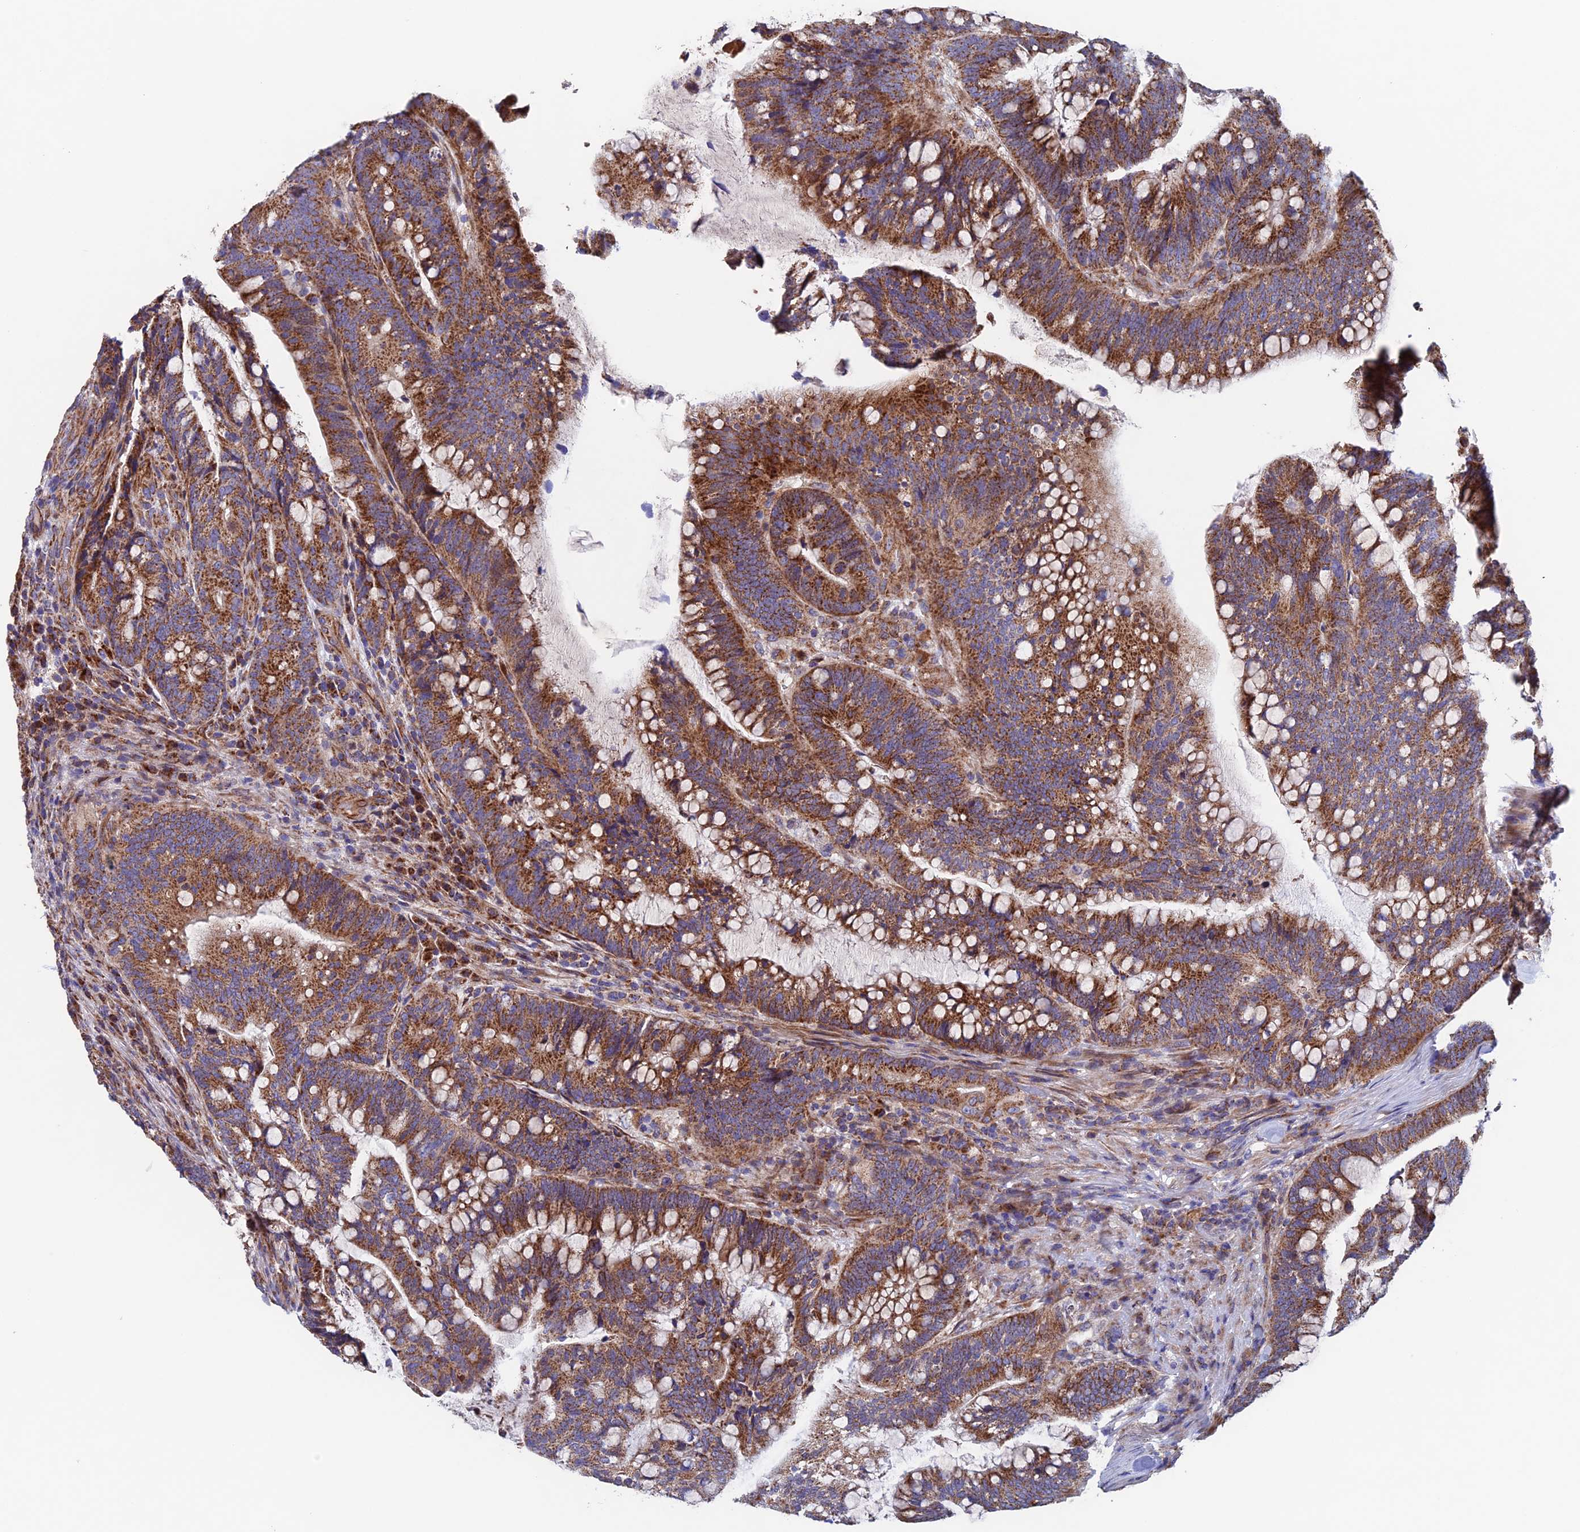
{"staining": {"intensity": "strong", "quantity": ">75%", "location": "cytoplasmic/membranous"}, "tissue": "colorectal cancer", "cell_type": "Tumor cells", "image_type": "cancer", "snomed": [{"axis": "morphology", "description": "Adenocarcinoma, NOS"}, {"axis": "topography", "description": "Colon"}], "caption": "Strong cytoplasmic/membranous staining is seen in approximately >75% of tumor cells in adenocarcinoma (colorectal). The protein of interest is shown in brown color, while the nuclei are stained blue.", "gene": "MRPL1", "patient": {"sex": "female", "age": 66}}